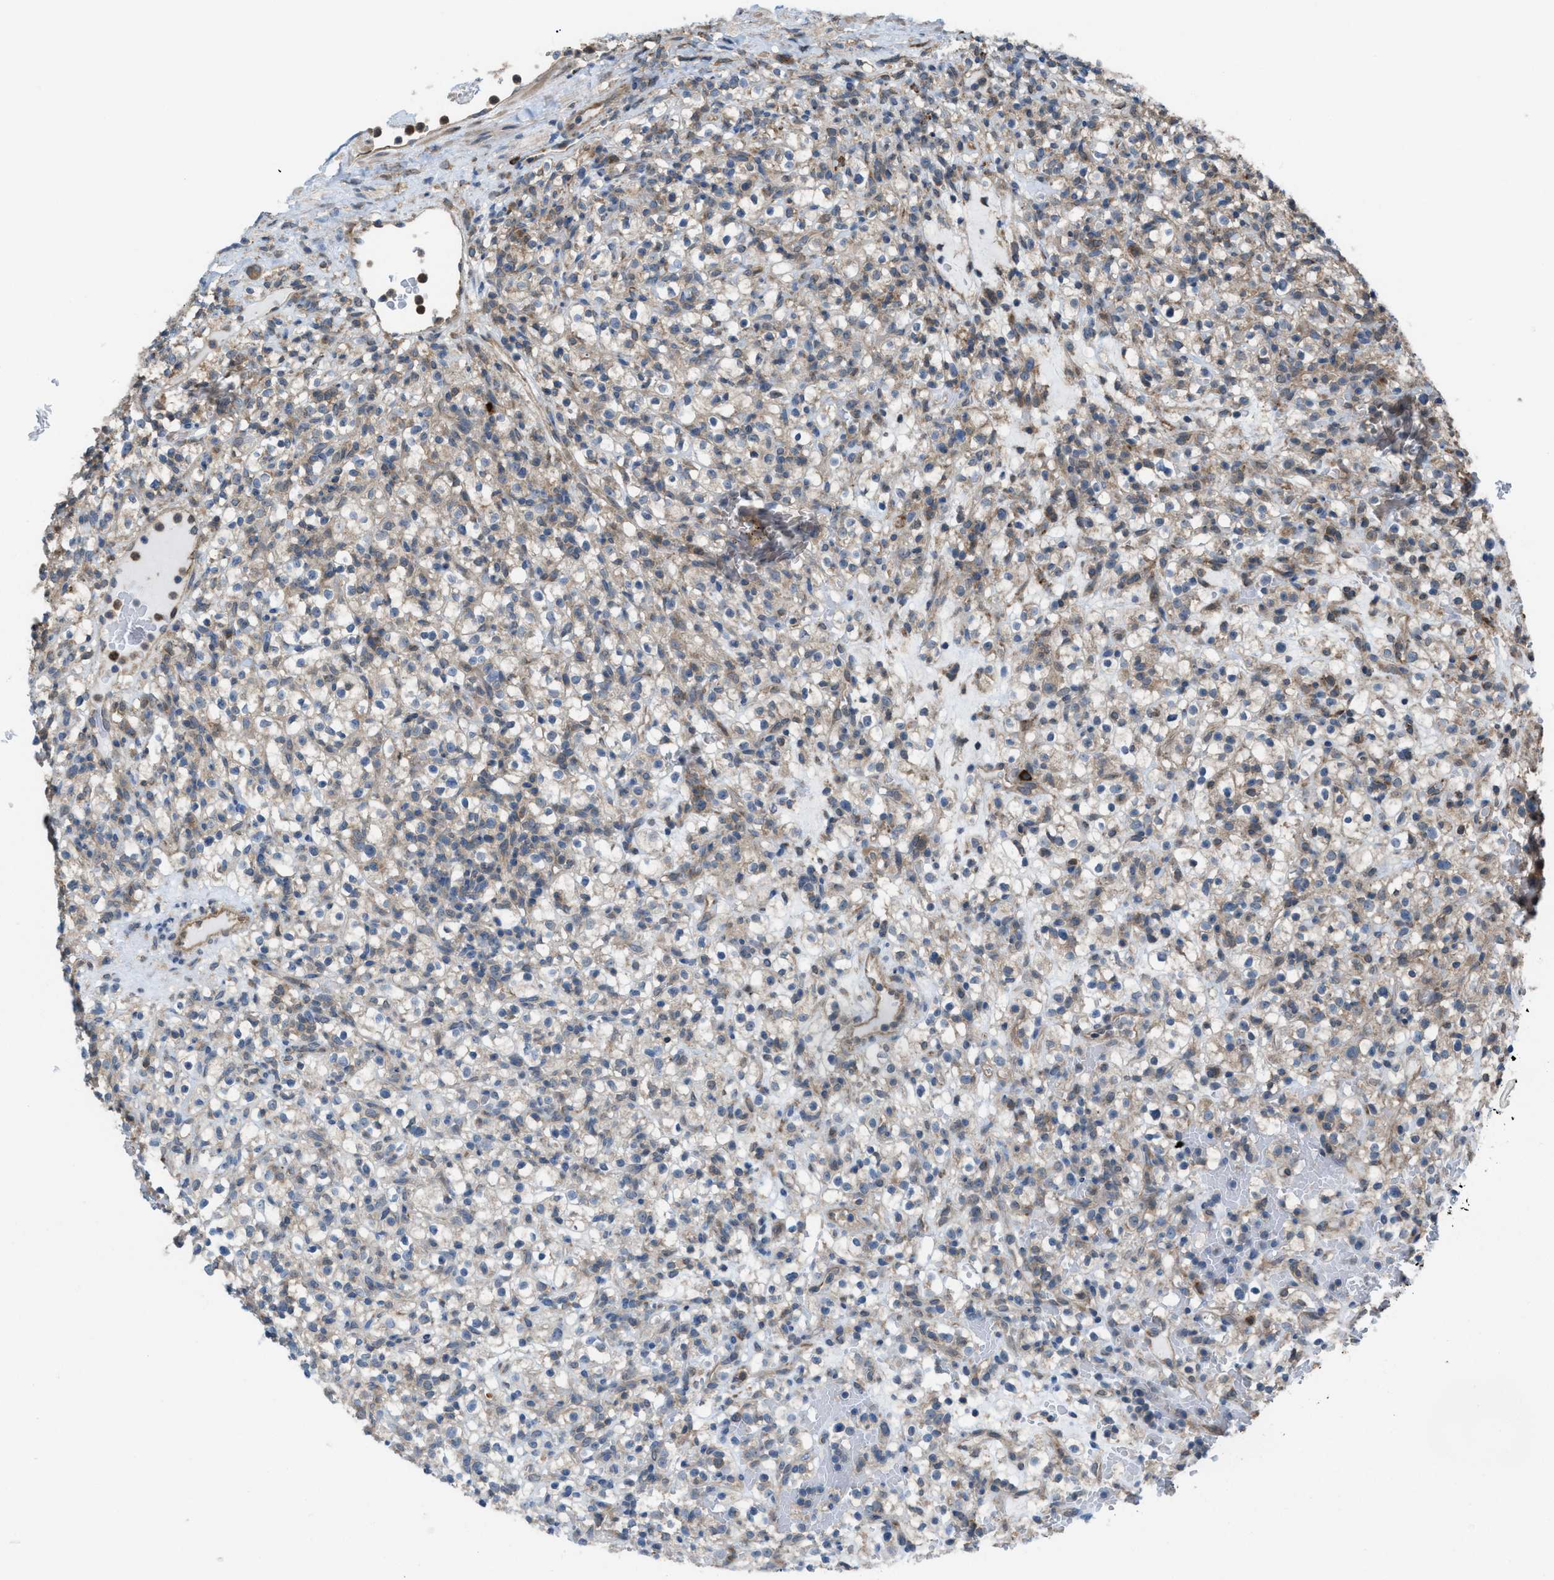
{"staining": {"intensity": "weak", "quantity": "25%-75%", "location": "cytoplasmic/membranous"}, "tissue": "renal cancer", "cell_type": "Tumor cells", "image_type": "cancer", "snomed": [{"axis": "morphology", "description": "Normal tissue, NOS"}, {"axis": "morphology", "description": "Adenocarcinoma, NOS"}, {"axis": "topography", "description": "Kidney"}], "caption": "Renal cancer (adenocarcinoma) stained with a protein marker displays weak staining in tumor cells.", "gene": "PLAA", "patient": {"sex": "female", "age": 72}}